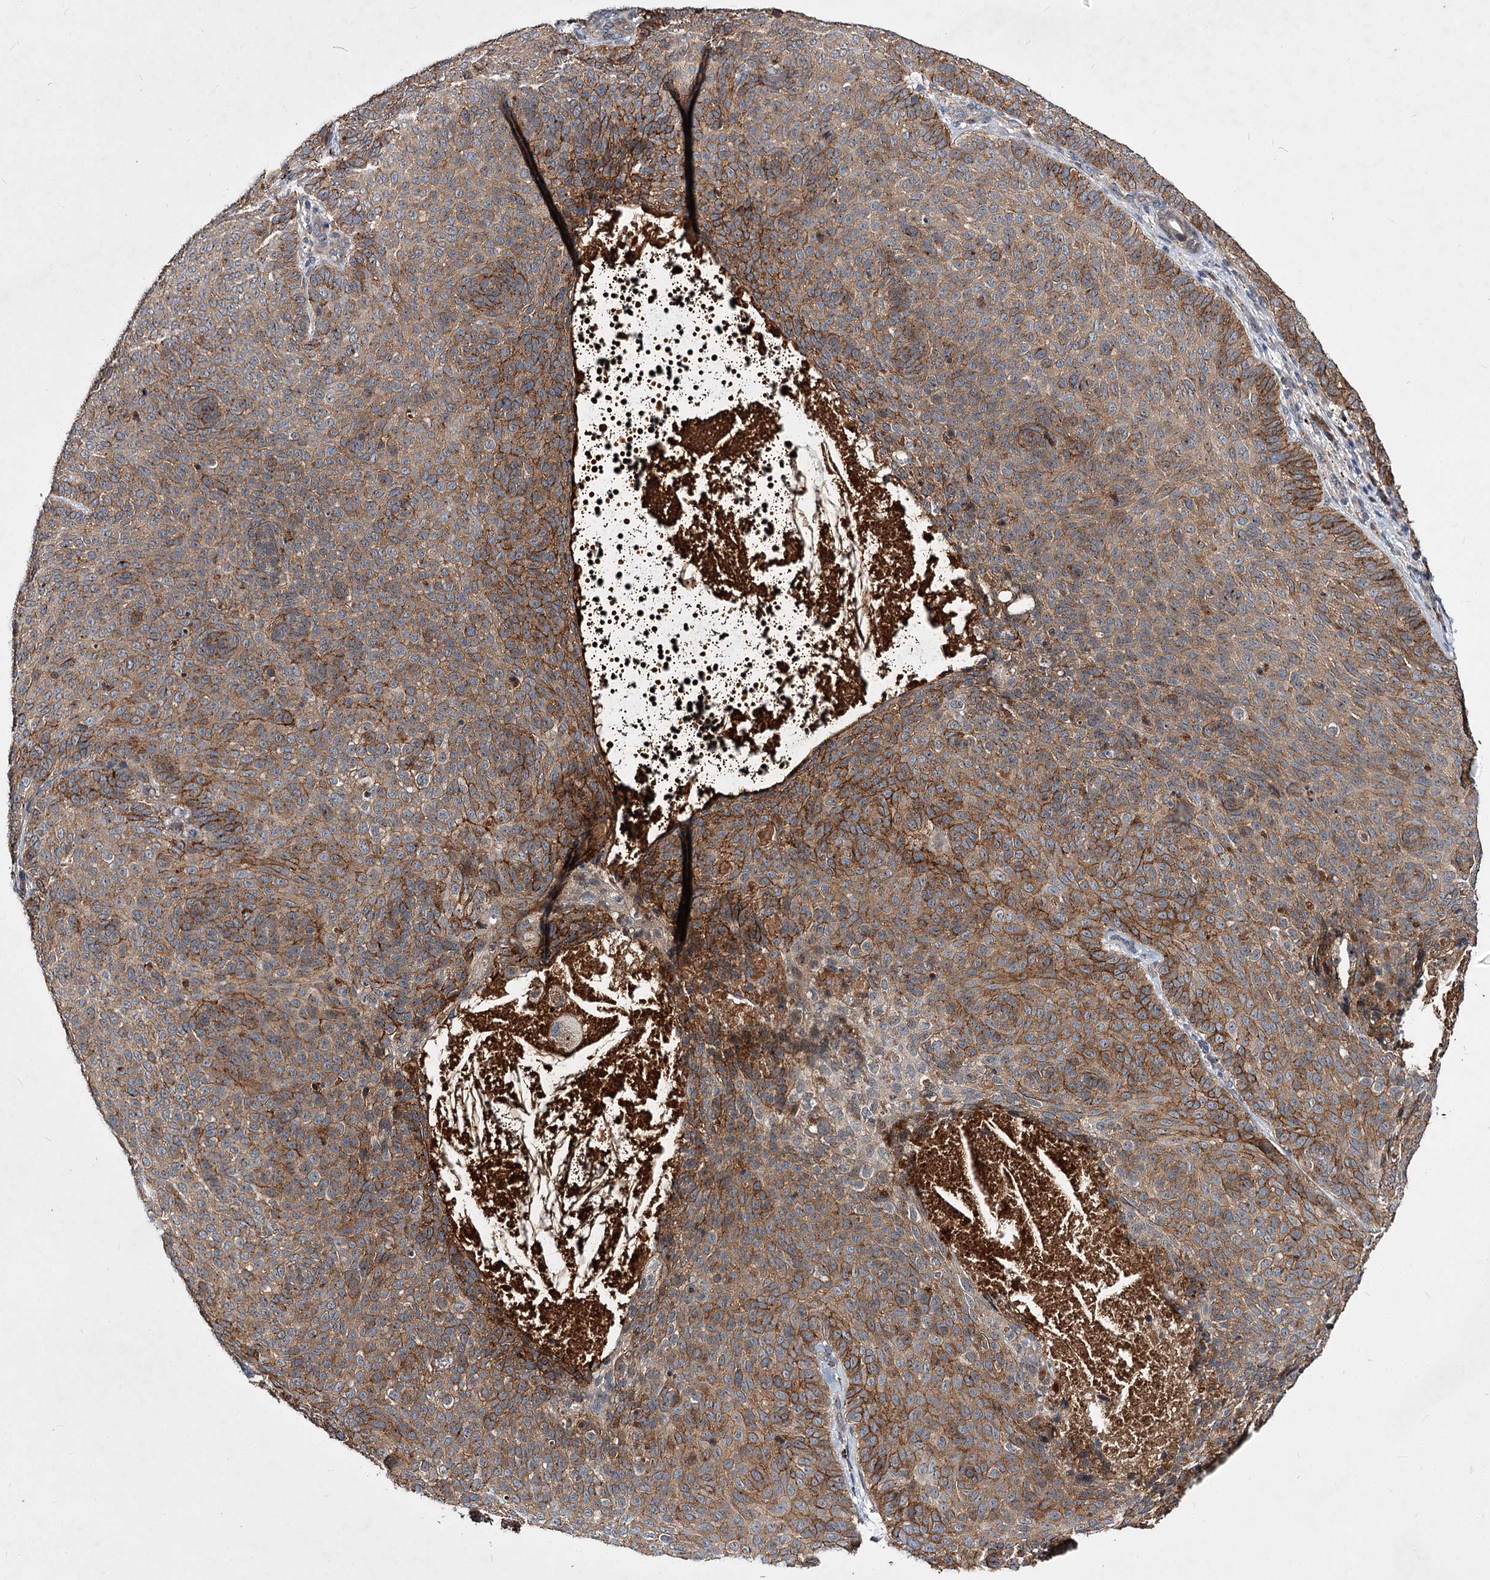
{"staining": {"intensity": "strong", "quantity": ">75%", "location": "cytoplasmic/membranous"}, "tissue": "skin cancer", "cell_type": "Tumor cells", "image_type": "cancer", "snomed": [{"axis": "morphology", "description": "Basal cell carcinoma"}, {"axis": "topography", "description": "Skin"}], "caption": "Tumor cells reveal high levels of strong cytoplasmic/membranous positivity in approximately >75% of cells in skin cancer (basal cell carcinoma).", "gene": "MINDY3", "patient": {"sex": "male", "age": 85}}